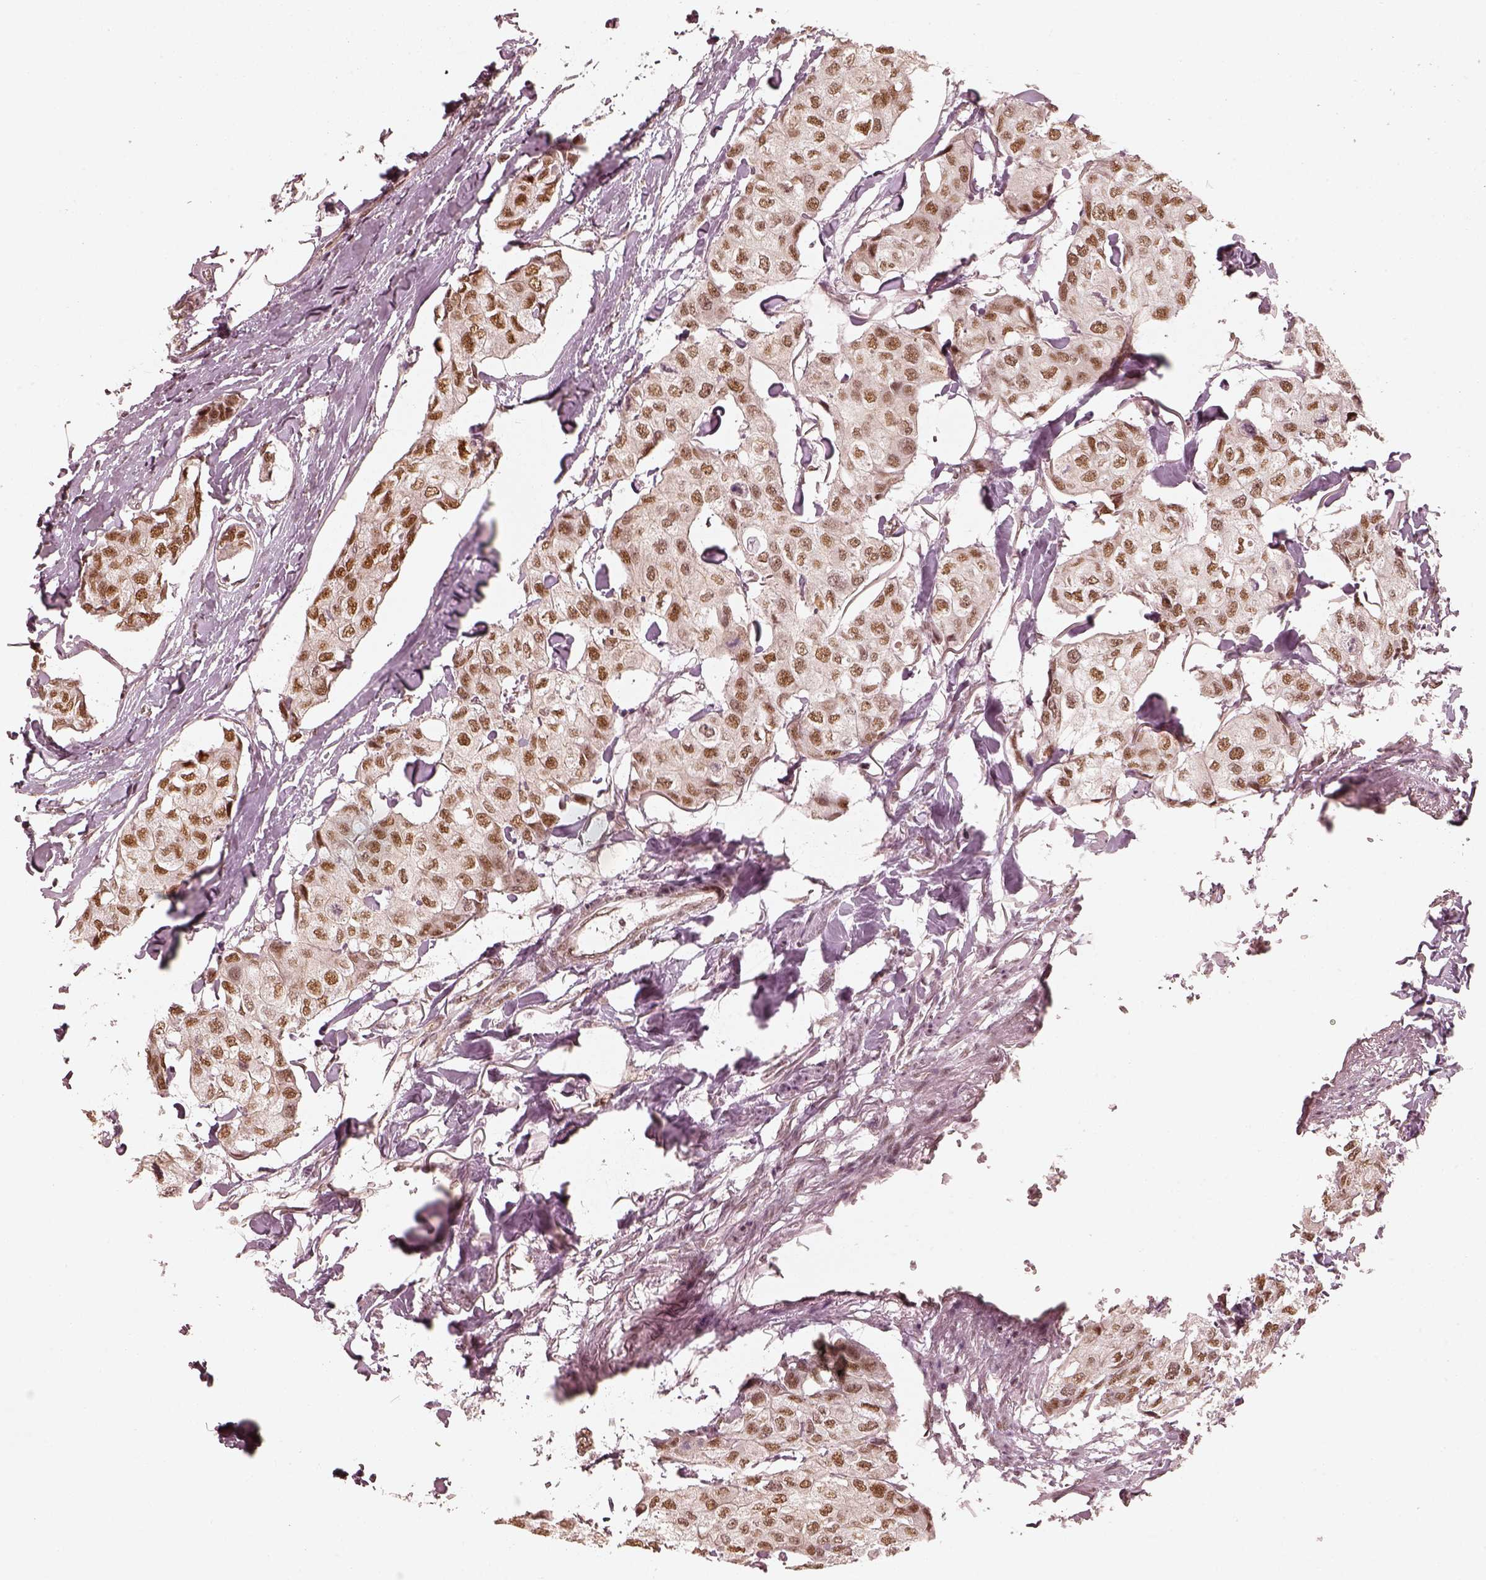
{"staining": {"intensity": "moderate", "quantity": ">75%", "location": "nuclear"}, "tissue": "breast cancer", "cell_type": "Tumor cells", "image_type": "cancer", "snomed": [{"axis": "morphology", "description": "Duct carcinoma"}, {"axis": "topography", "description": "Breast"}], "caption": "Breast infiltrating ductal carcinoma stained with immunohistochemistry (IHC) demonstrates moderate nuclear staining in approximately >75% of tumor cells.", "gene": "GMEB2", "patient": {"sex": "female", "age": 80}}